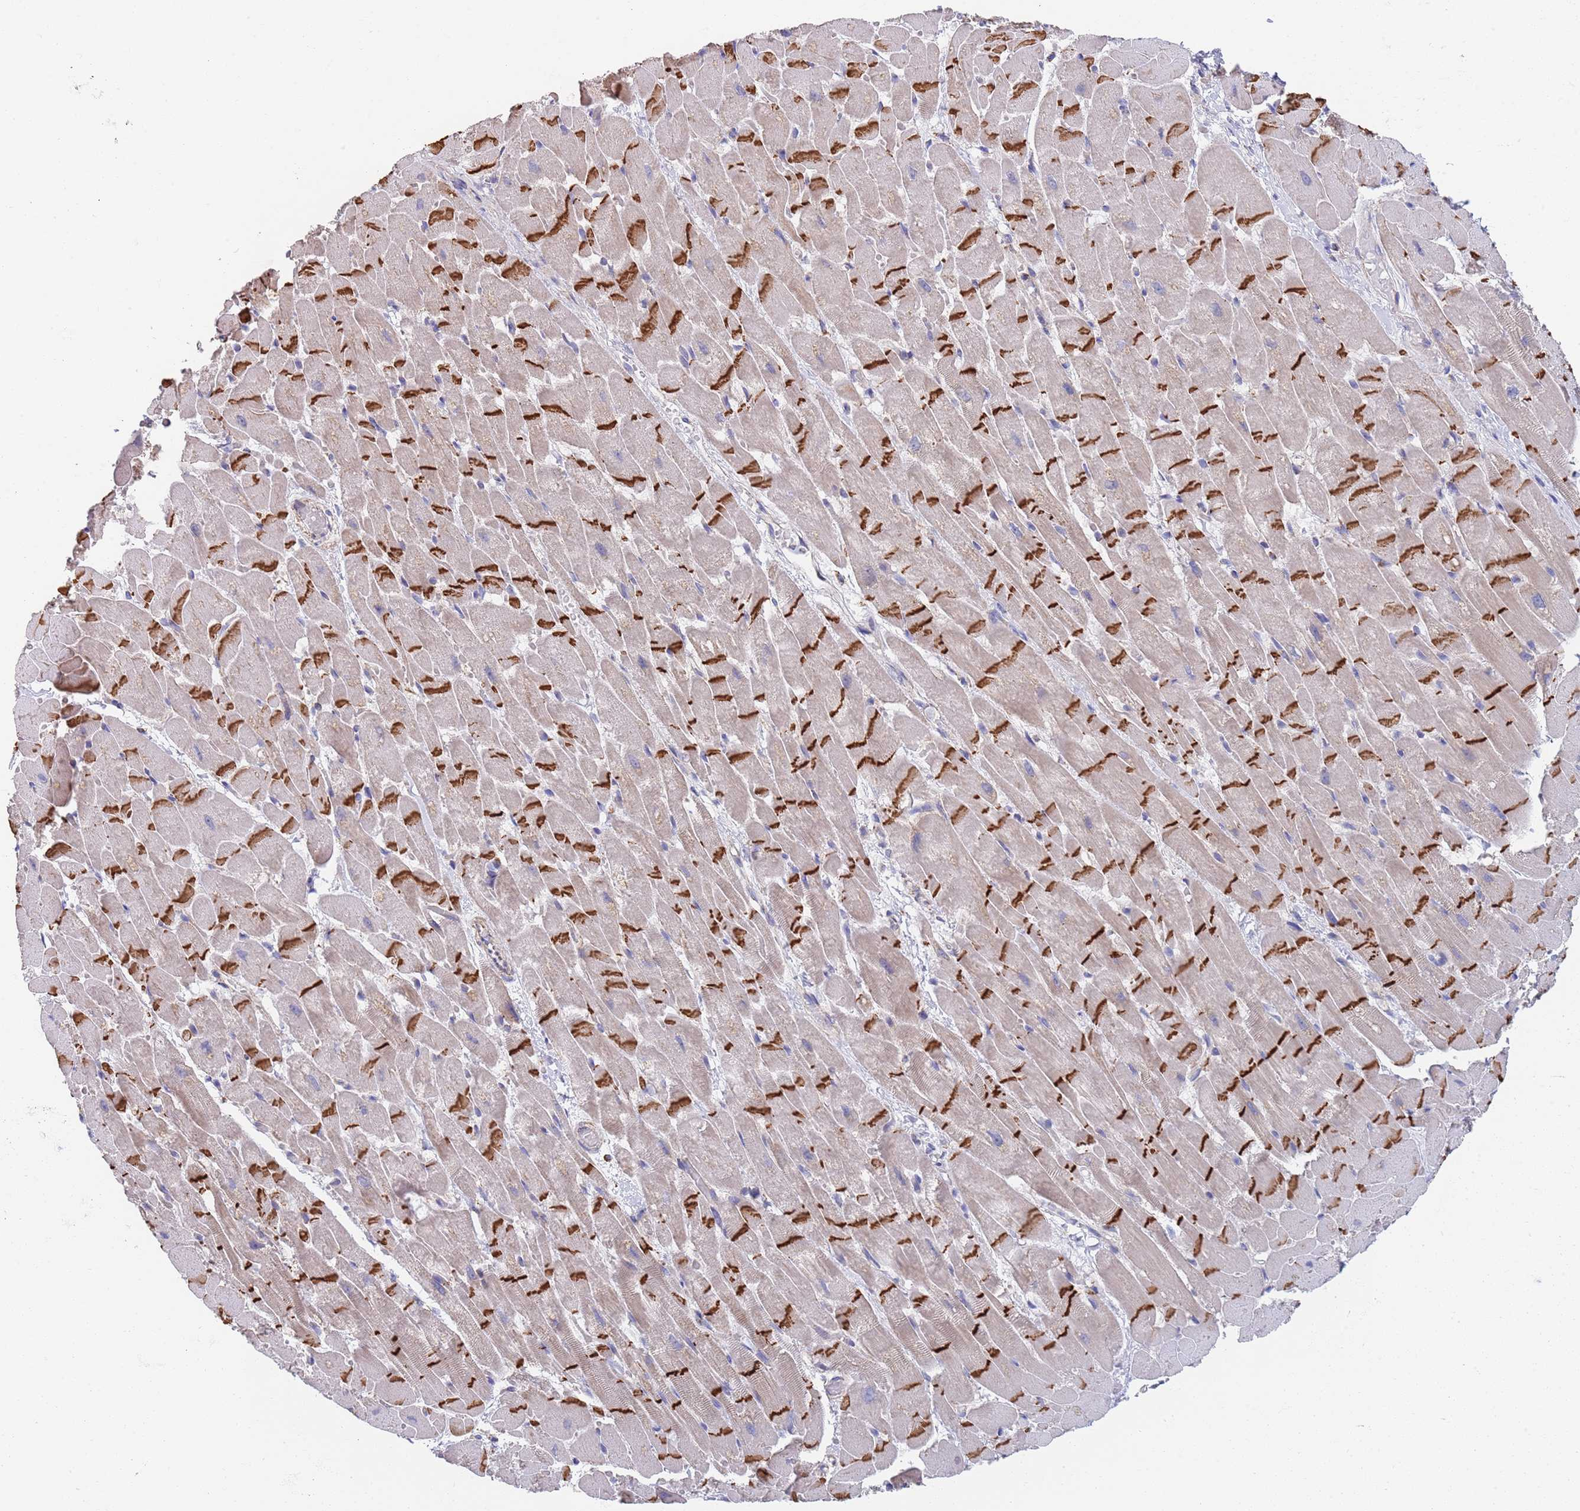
{"staining": {"intensity": "strong", "quantity": "25%-75%", "location": "cytoplasmic/membranous"}, "tissue": "heart muscle", "cell_type": "Cardiomyocytes", "image_type": "normal", "snomed": [{"axis": "morphology", "description": "Normal tissue, NOS"}, {"axis": "topography", "description": "Heart"}], "caption": "Heart muscle stained for a protein (brown) shows strong cytoplasmic/membranous positive positivity in about 25%-75% of cardiomyocytes.", "gene": "PWWP3A", "patient": {"sex": "male", "age": 37}}